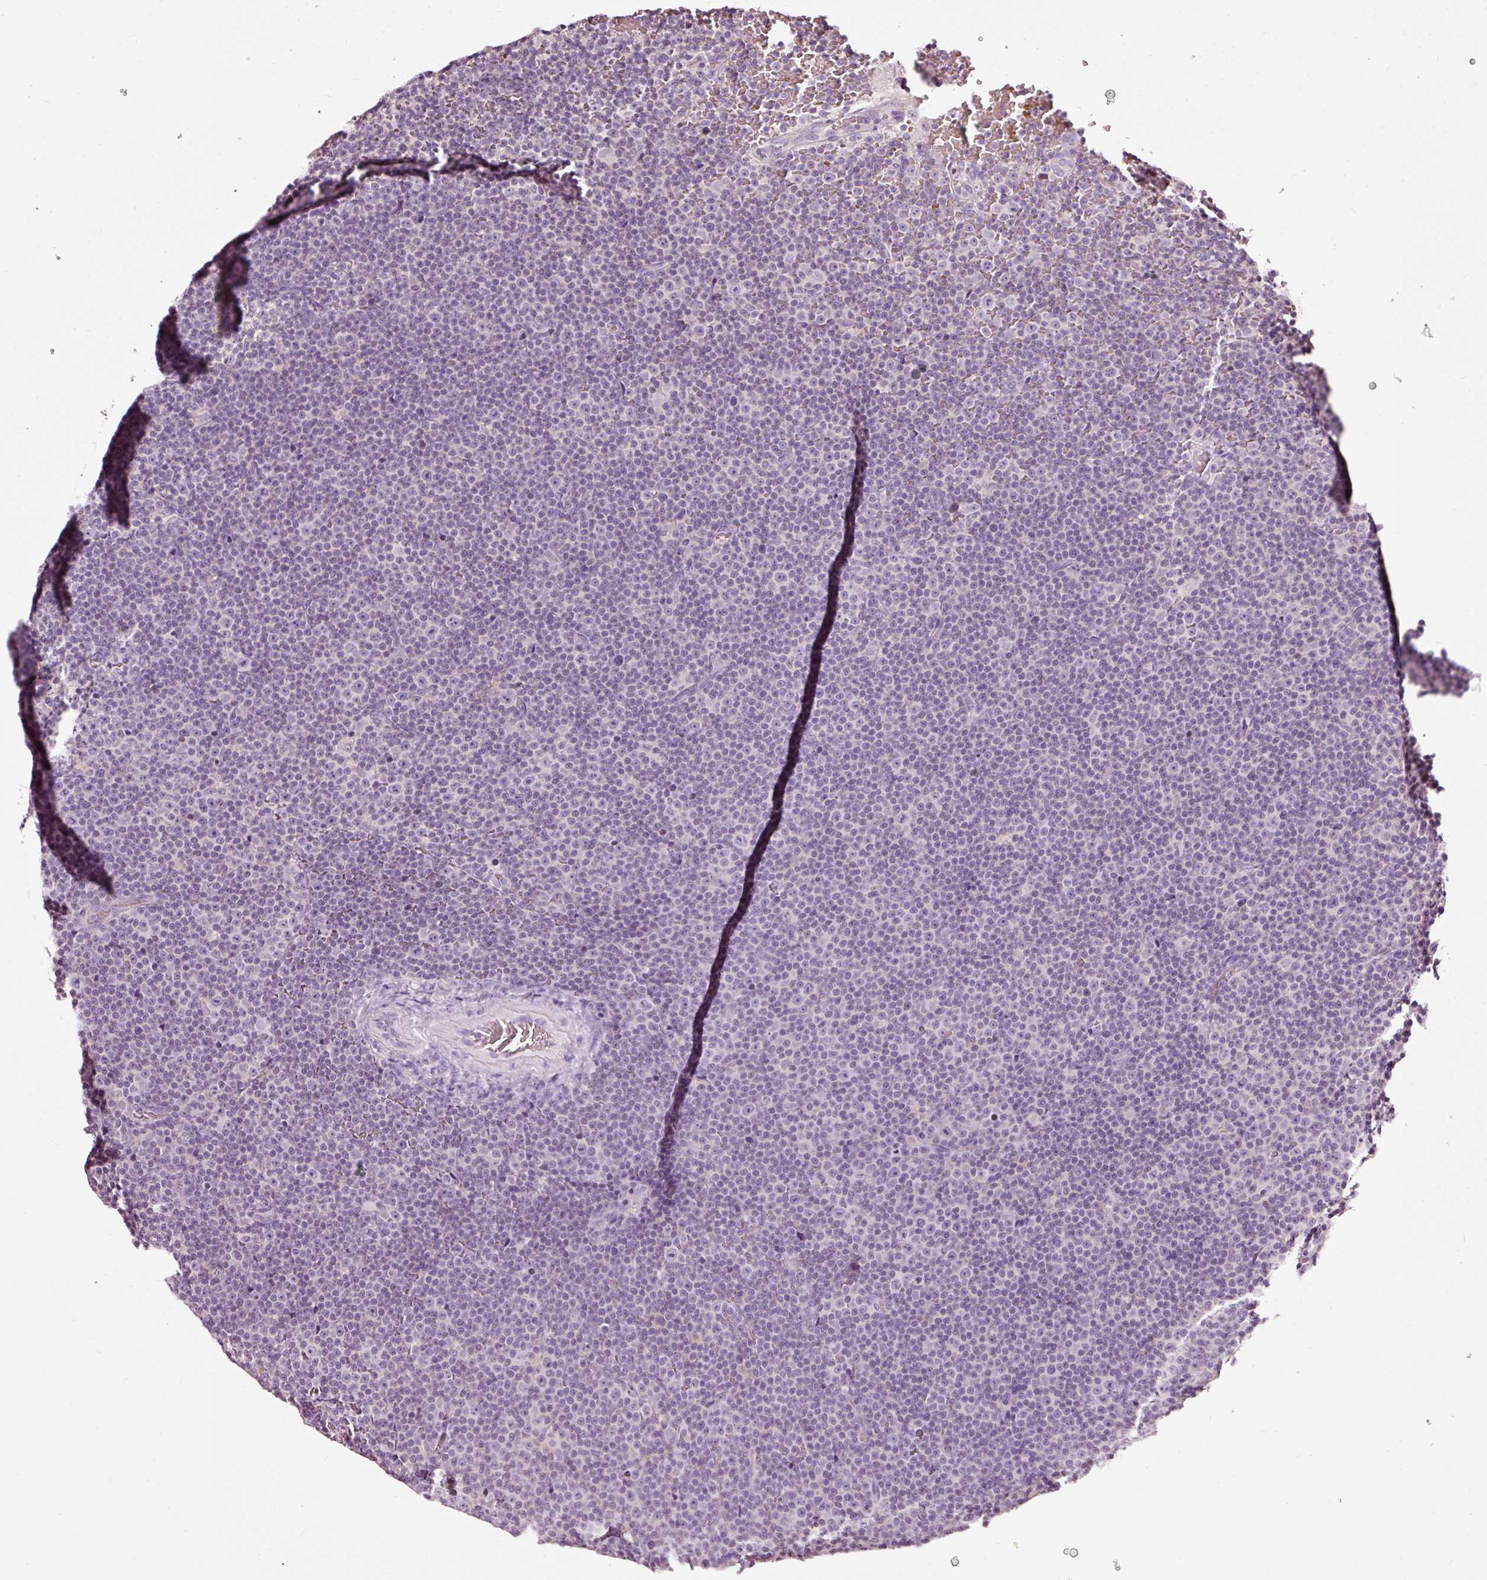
{"staining": {"intensity": "negative", "quantity": "none", "location": "none"}, "tissue": "lymphoma", "cell_type": "Tumor cells", "image_type": "cancer", "snomed": [{"axis": "morphology", "description": "Malignant lymphoma, non-Hodgkin's type, Low grade"}, {"axis": "topography", "description": "Lymph node"}], "caption": "Tumor cells are negative for brown protein staining in low-grade malignant lymphoma, non-Hodgkin's type.", "gene": "LDHAL6B", "patient": {"sex": "female", "age": 67}}